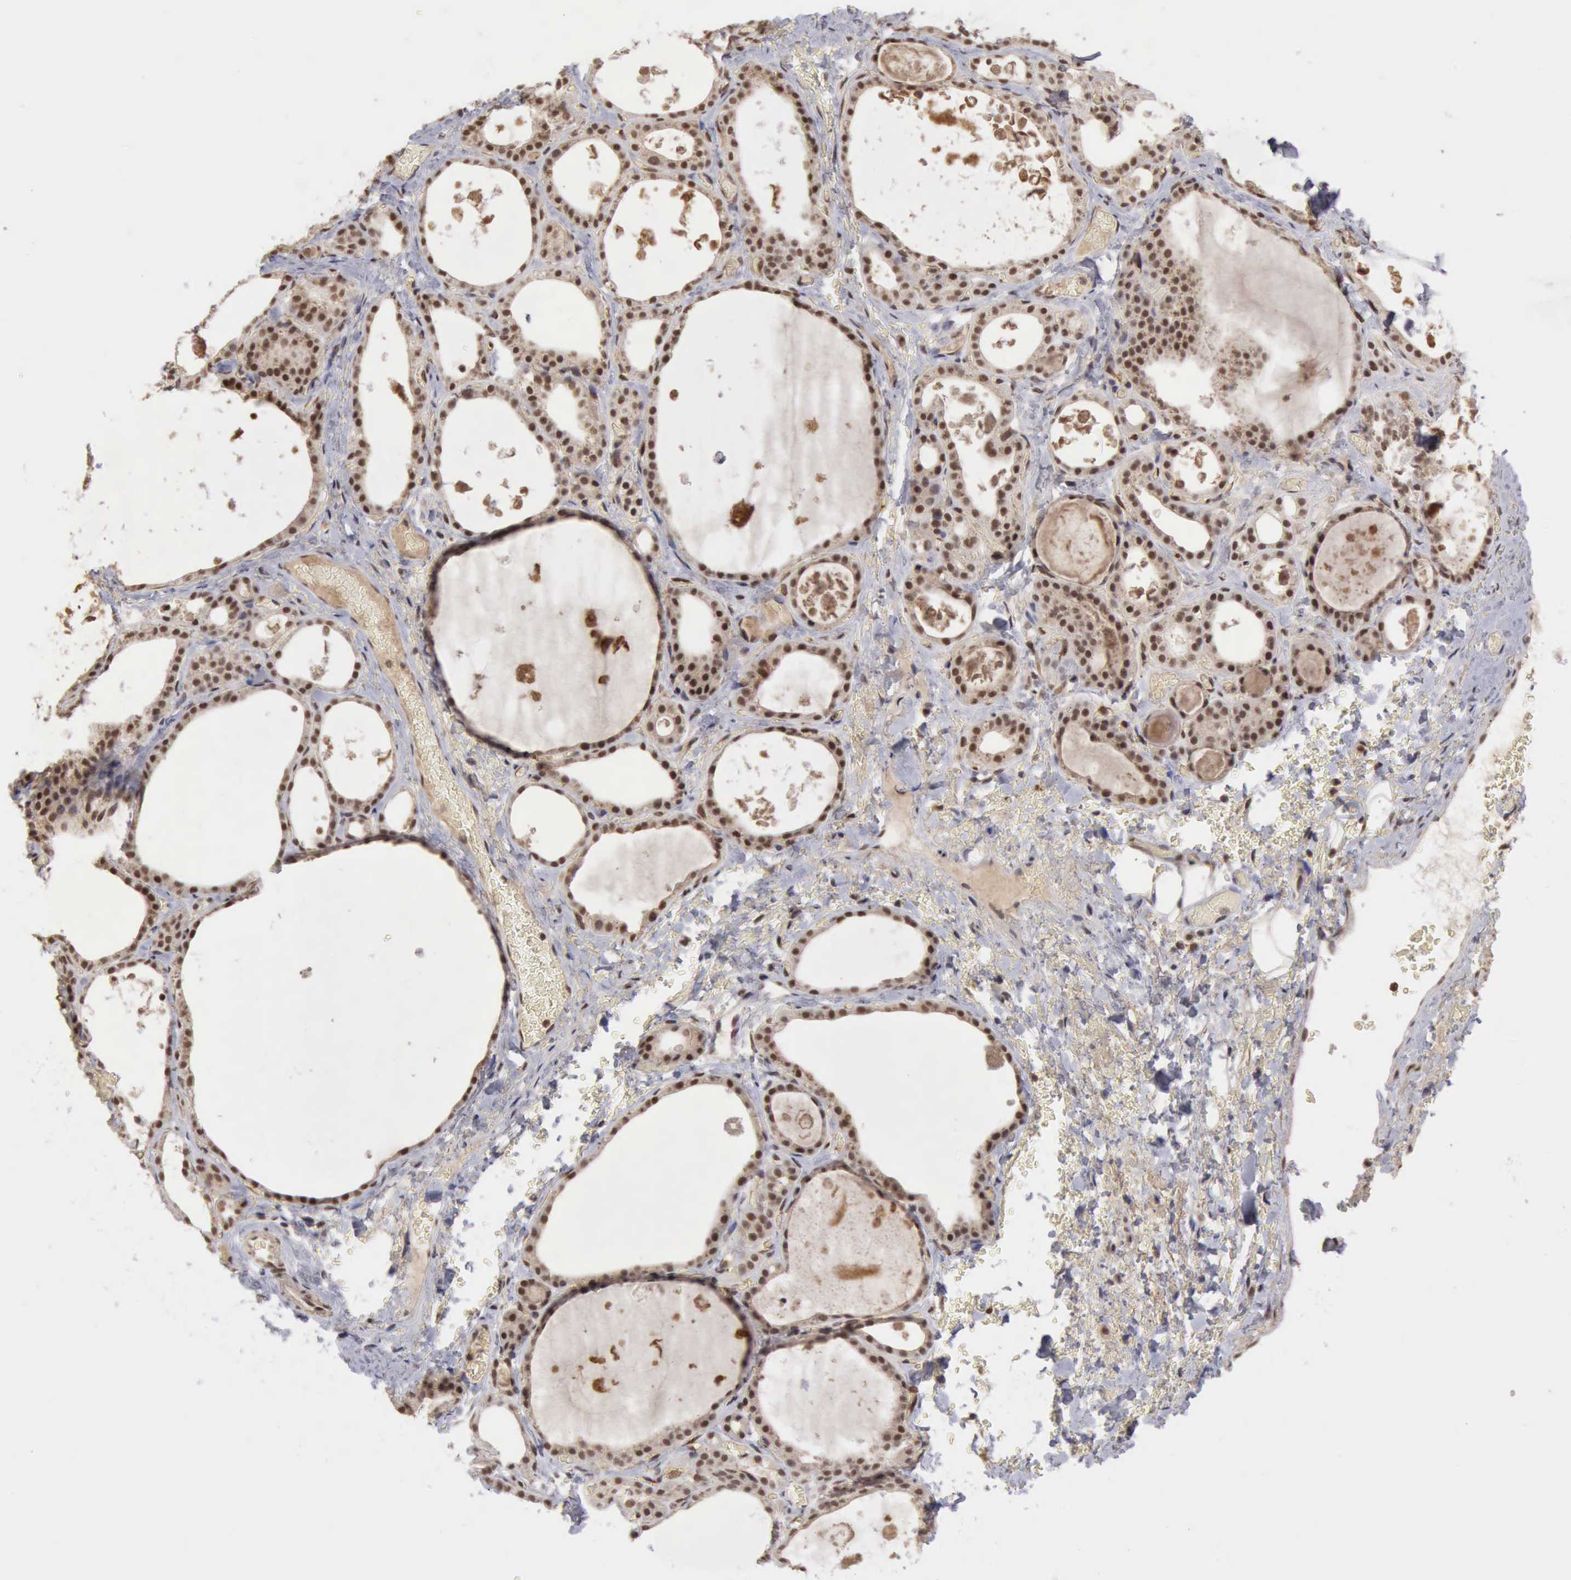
{"staining": {"intensity": "moderate", "quantity": ">75%", "location": "nuclear"}, "tissue": "thyroid gland", "cell_type": "Glandular cells", "image_type": "normal", "snomed": [{"axis": "morphology", "description": "Normal tissue, NOS"}, {"axis": "topography", "description": "Thyroid gland"}], "caption": "Immunohistochemical staining of benign human thyroid gland reveals moderate nuclear protein positivity in about >75% of glandular cells.", "gene": "CDKN2A", "patient": {"sex": "male", "age": 61}}